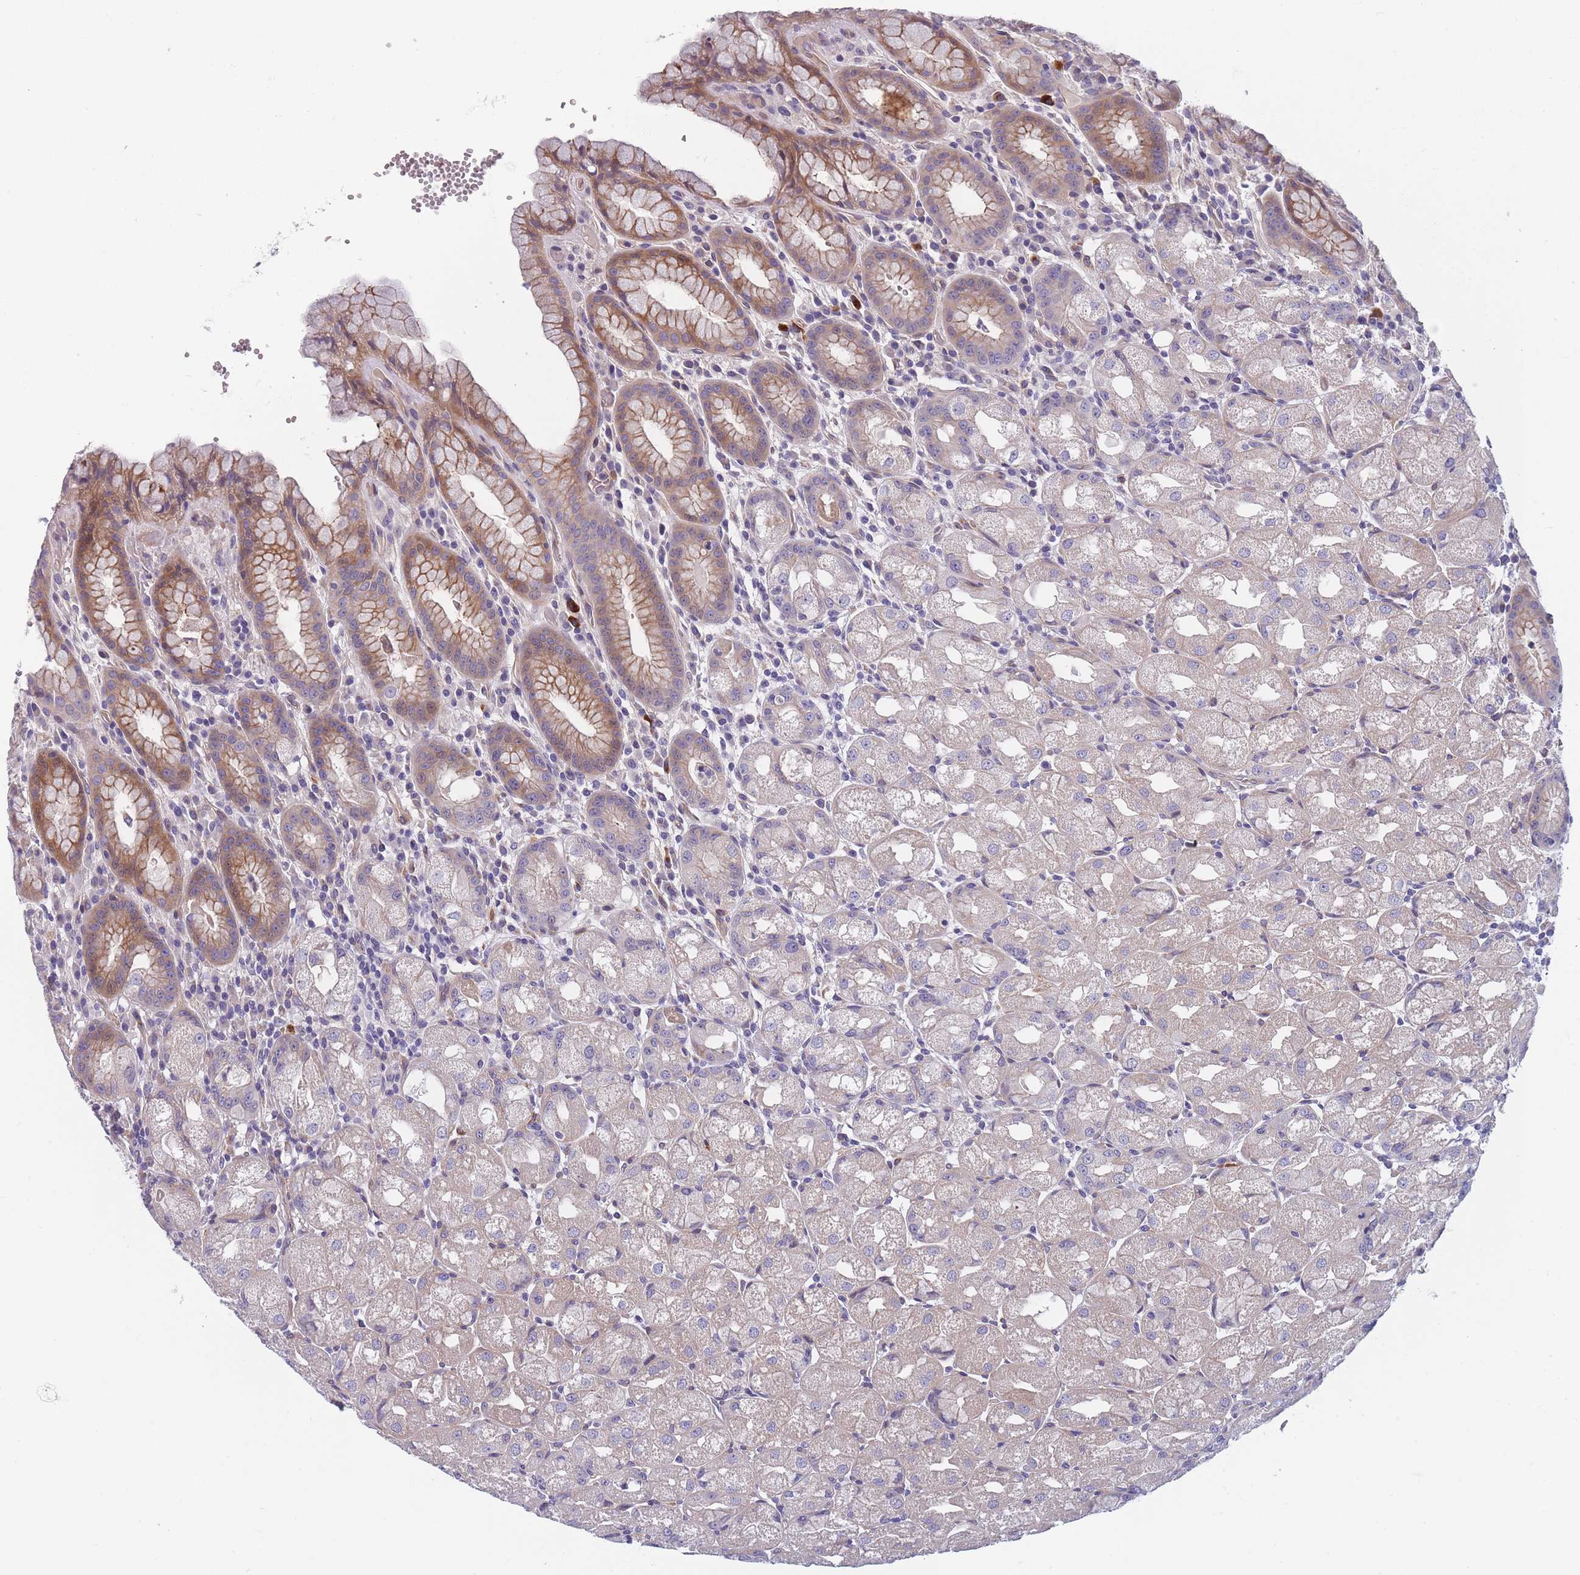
{"staining": {"intensity": "moderate", "quantity": "25%-75%", "location": "cytoplasmic/membranous"}, "tissue": "stomach", "cell_type": "Glandular cells", "image_type": "normal", "snomed": [{"axis": "morphology", "description": "Normal tissue, NOS"}, {"axis": "topography", "description": "Stomach, upper"}], "caption": "Benign stomach exhibits moderate cytoplasmic/membranous staining in approximately 25%-75% of glandular cells.", "gene": "FAM83F", "patient": {"sex": "male", "age": 52}}